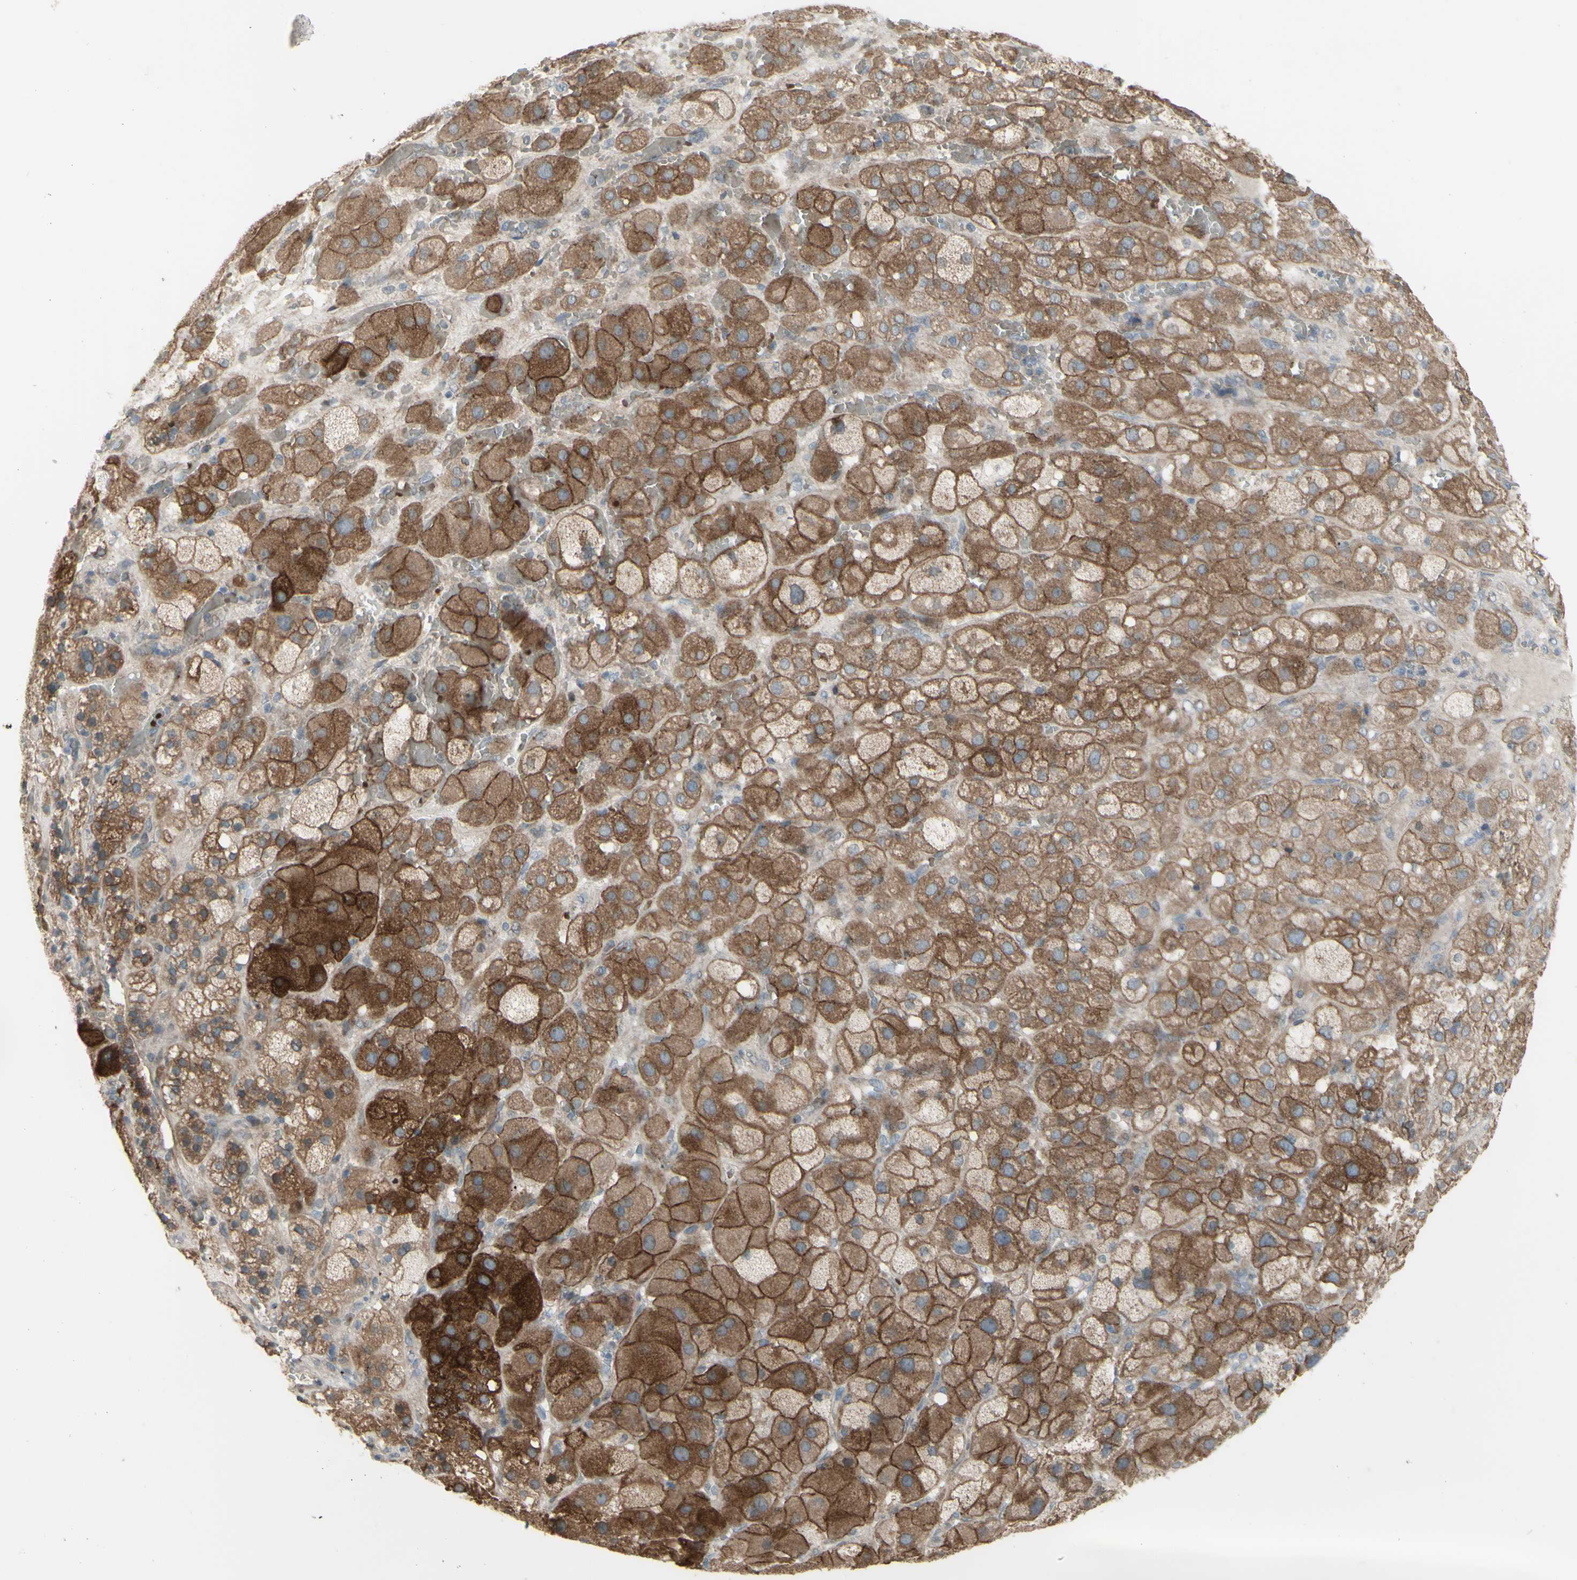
{"staining": {"intensity": "moderate", "quantity": ">75%", "location": "cytoplasmic/membranous"}, "tissue": "adrenal gland", "cell_type": "Glandular cells", "image_type": "normal", "snomed": [{"axis": "morphology", "description": "Normal tissue, NOS"}, {"axis": "topography", "description": "Adrenal gland"}], "caption": "Immunohistochemistry (IHC) staining of unremarkable adrenal gland, which displays medium levels of moderate cytoplasmic/membranous positivity in about >75% of glandular cells indicating moderate cytoplasmic/membranous protein positivity. The staining was performed using DAB (3,3'-diaminobenzidine) (brown) for protein detection and nuclei were counterstained in hematoxylin (blue).", "gene": "GRAMD1B", "patient": {"sex": "female", "age": 47}}